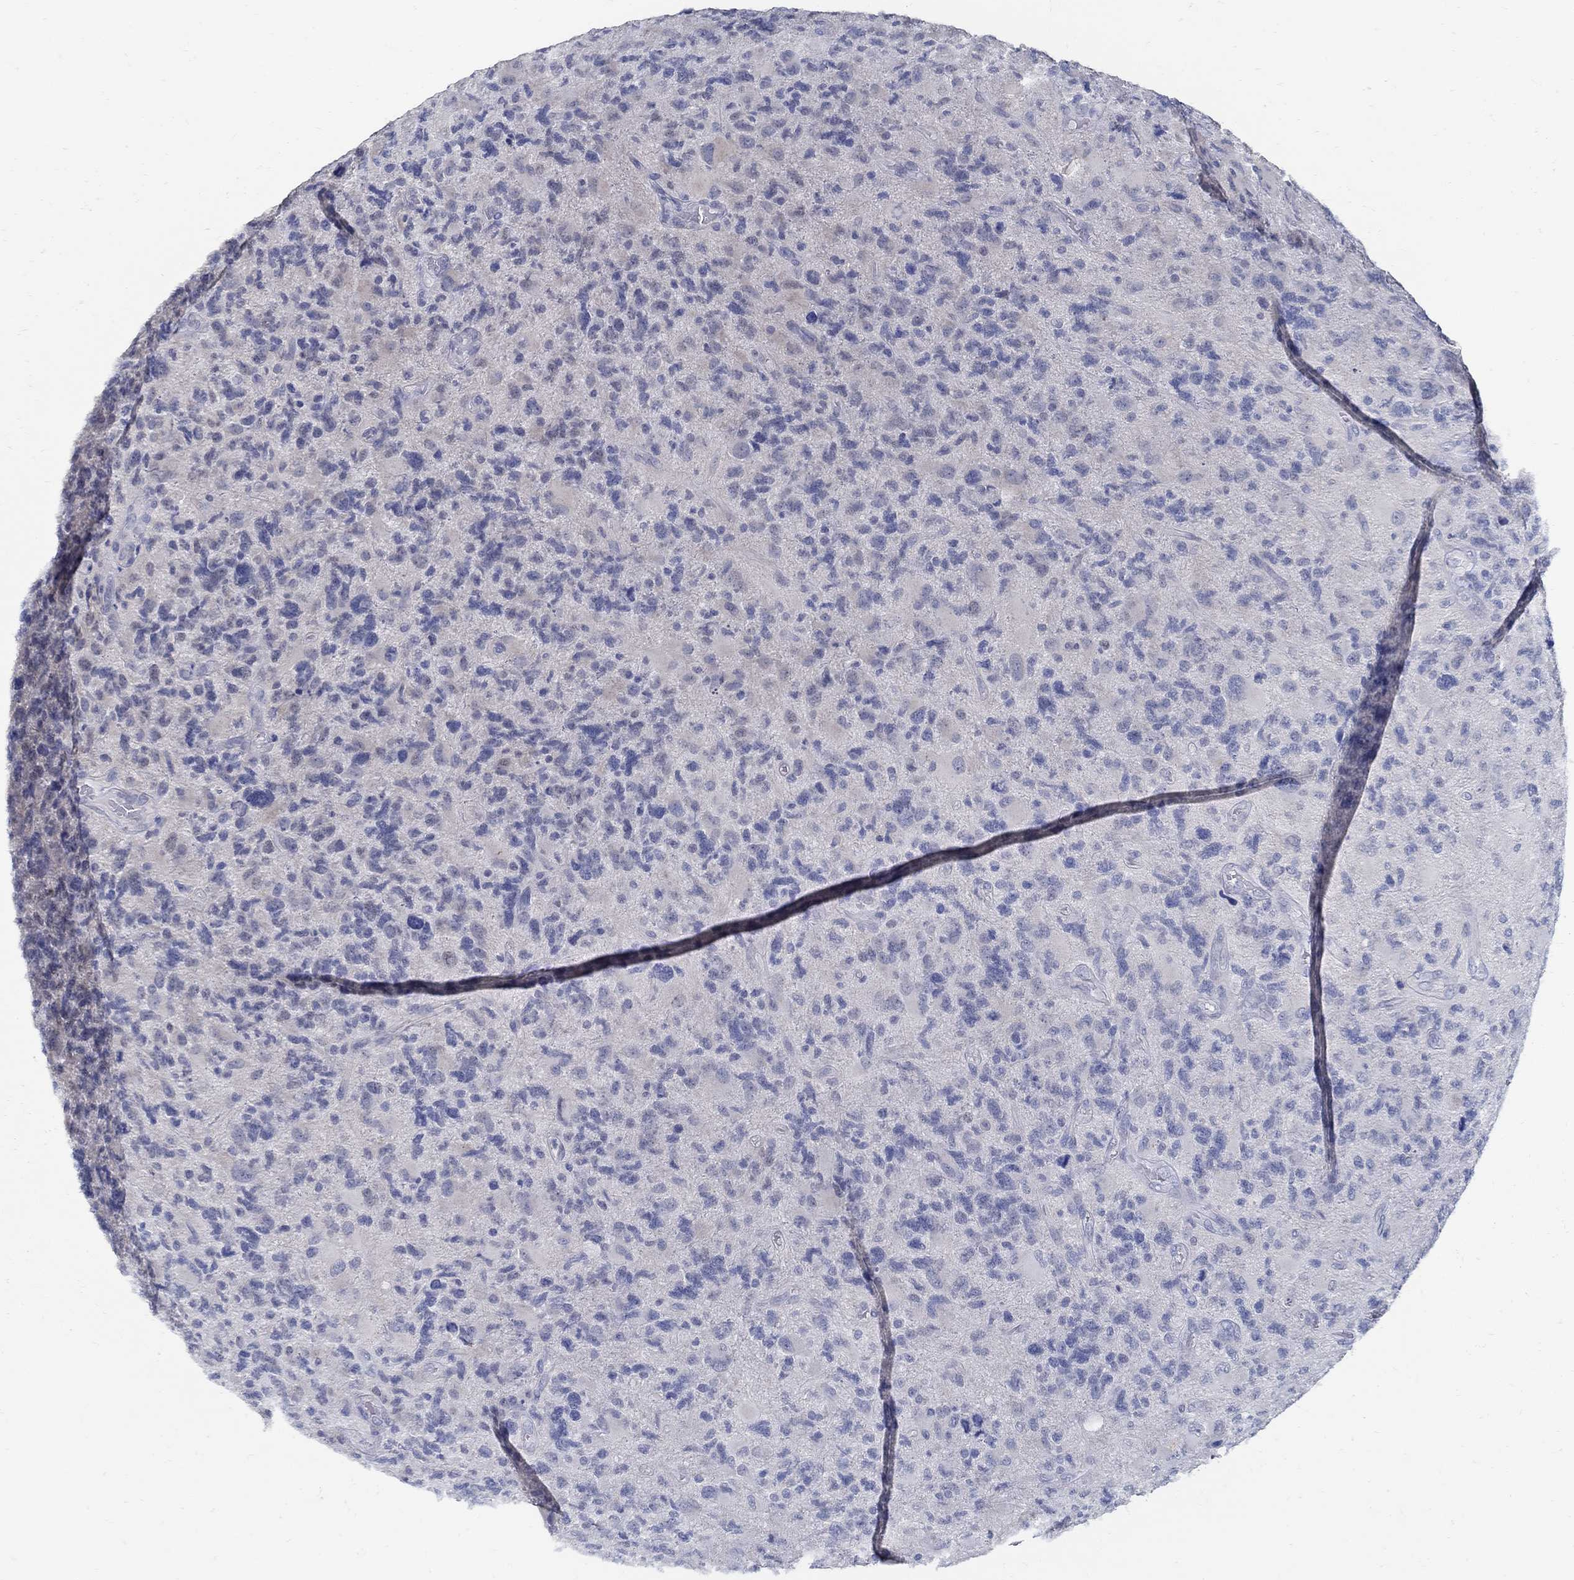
{"staining": {"intensity": "negative", "quantity": "none", "location": "none"}, "tissue": "glioma", "cell_type": "Tumor cells", "image_type": "cancer", "snomed": [{"axis": "morphology", "description": "Glioma, malignant, High grade"}, {"axis": "topography", "description": "Cerebral cortex"}], "caption": "Tumor cells show no significant expression in glioma.", "gene": "USP29", "patient": {"sex": "male", "age": 70}}